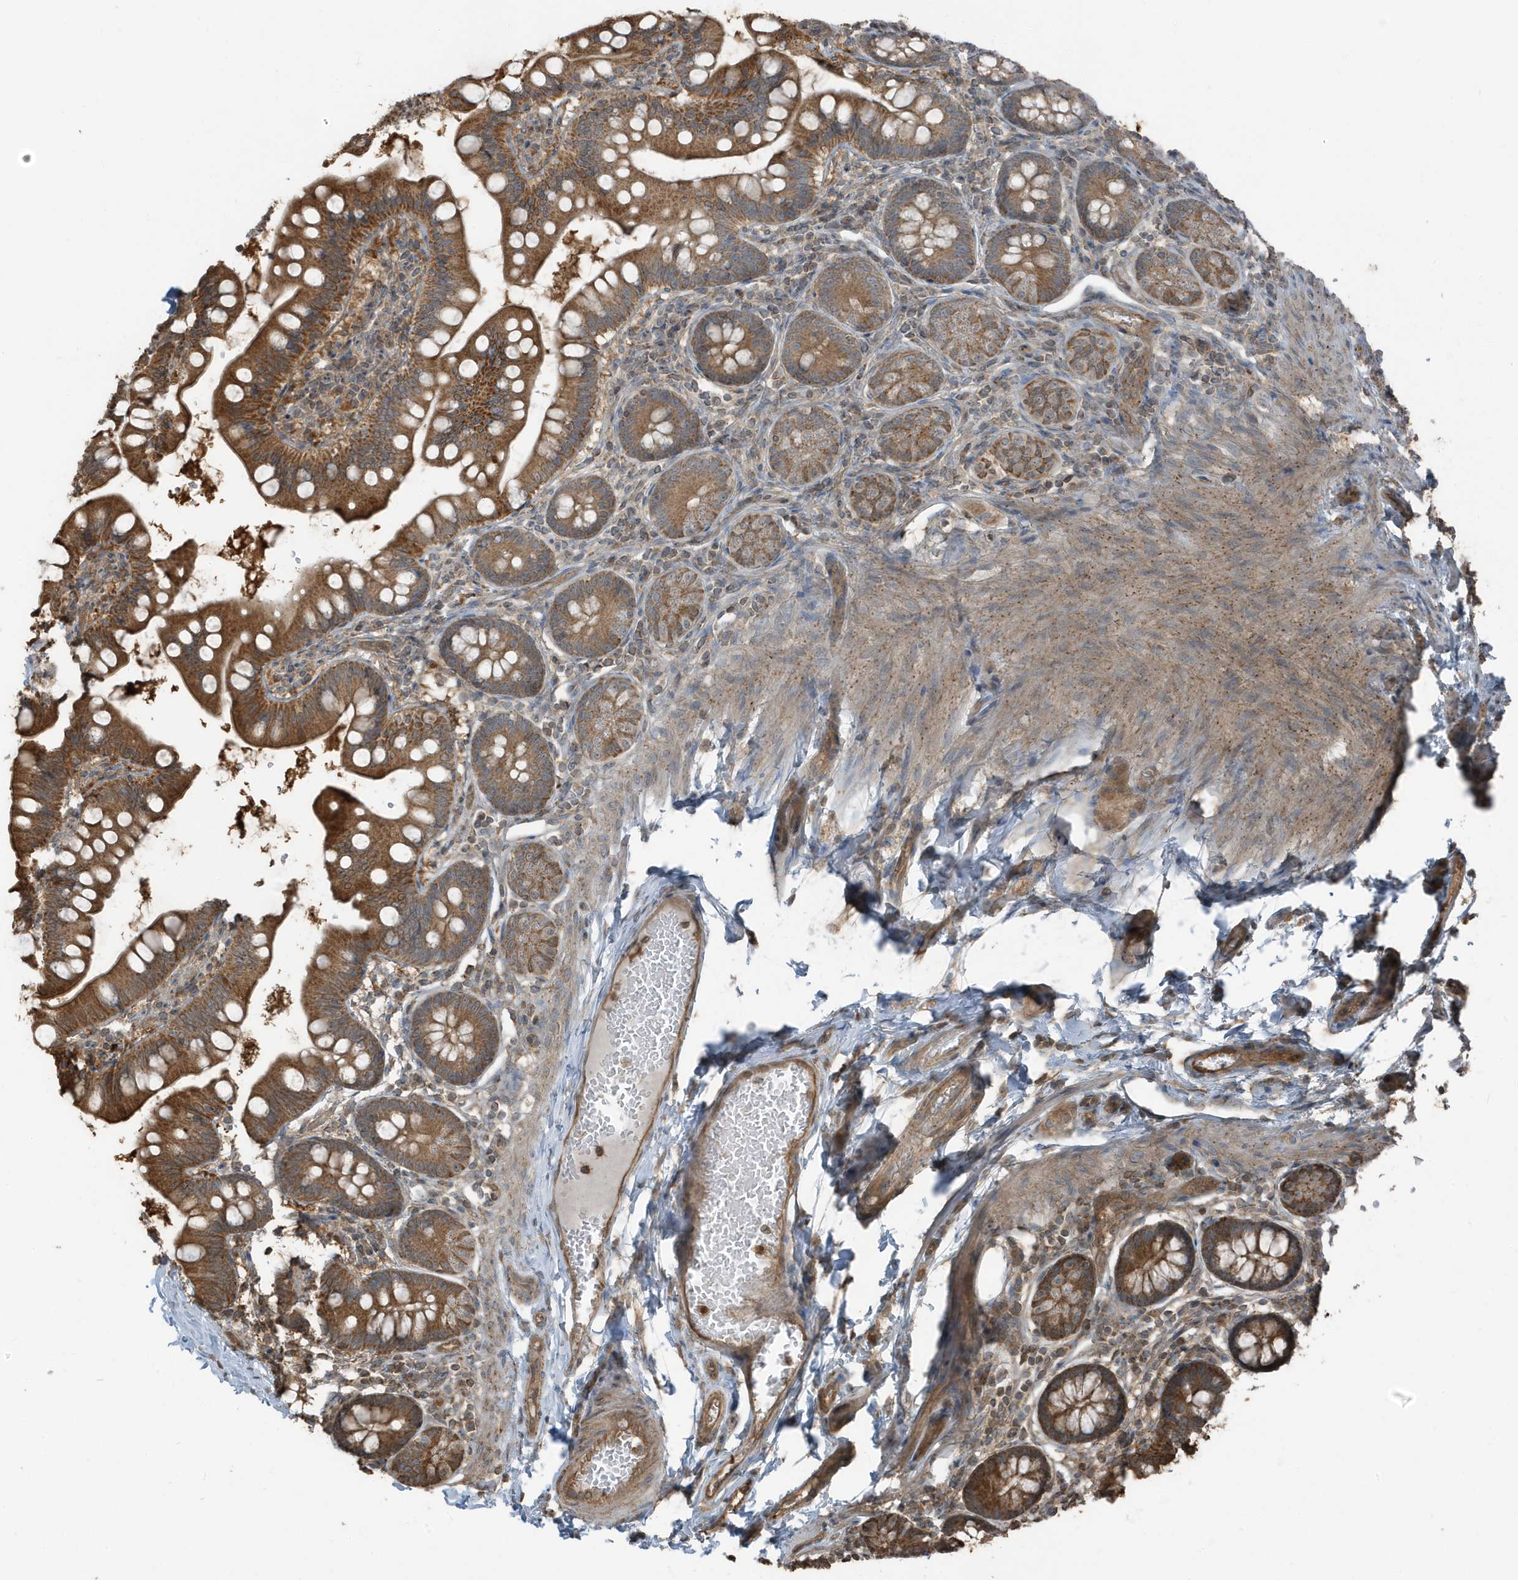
{"staining": {"intensity": "strong", "quantity": ">75%", "location": "cytoplasmic/membranous"}, "tissue": "small intestine", "cell_type": "Glandular cells", "image_type": "normal", "snomed": [{"axis": "morphology", "description": "Normal tissue, NOS"}, {"axis": "topography", "description": "Small intestine"}], "caption": "DAB (3,3'-diaminobenzidine) immunohistochemical staining of benign small intestine displays strong cytoplasmic/membranous protein staining in about >75% of glandular cells.", "gene": "AZI2", "patient": {"sex": "male", "age": 7}}